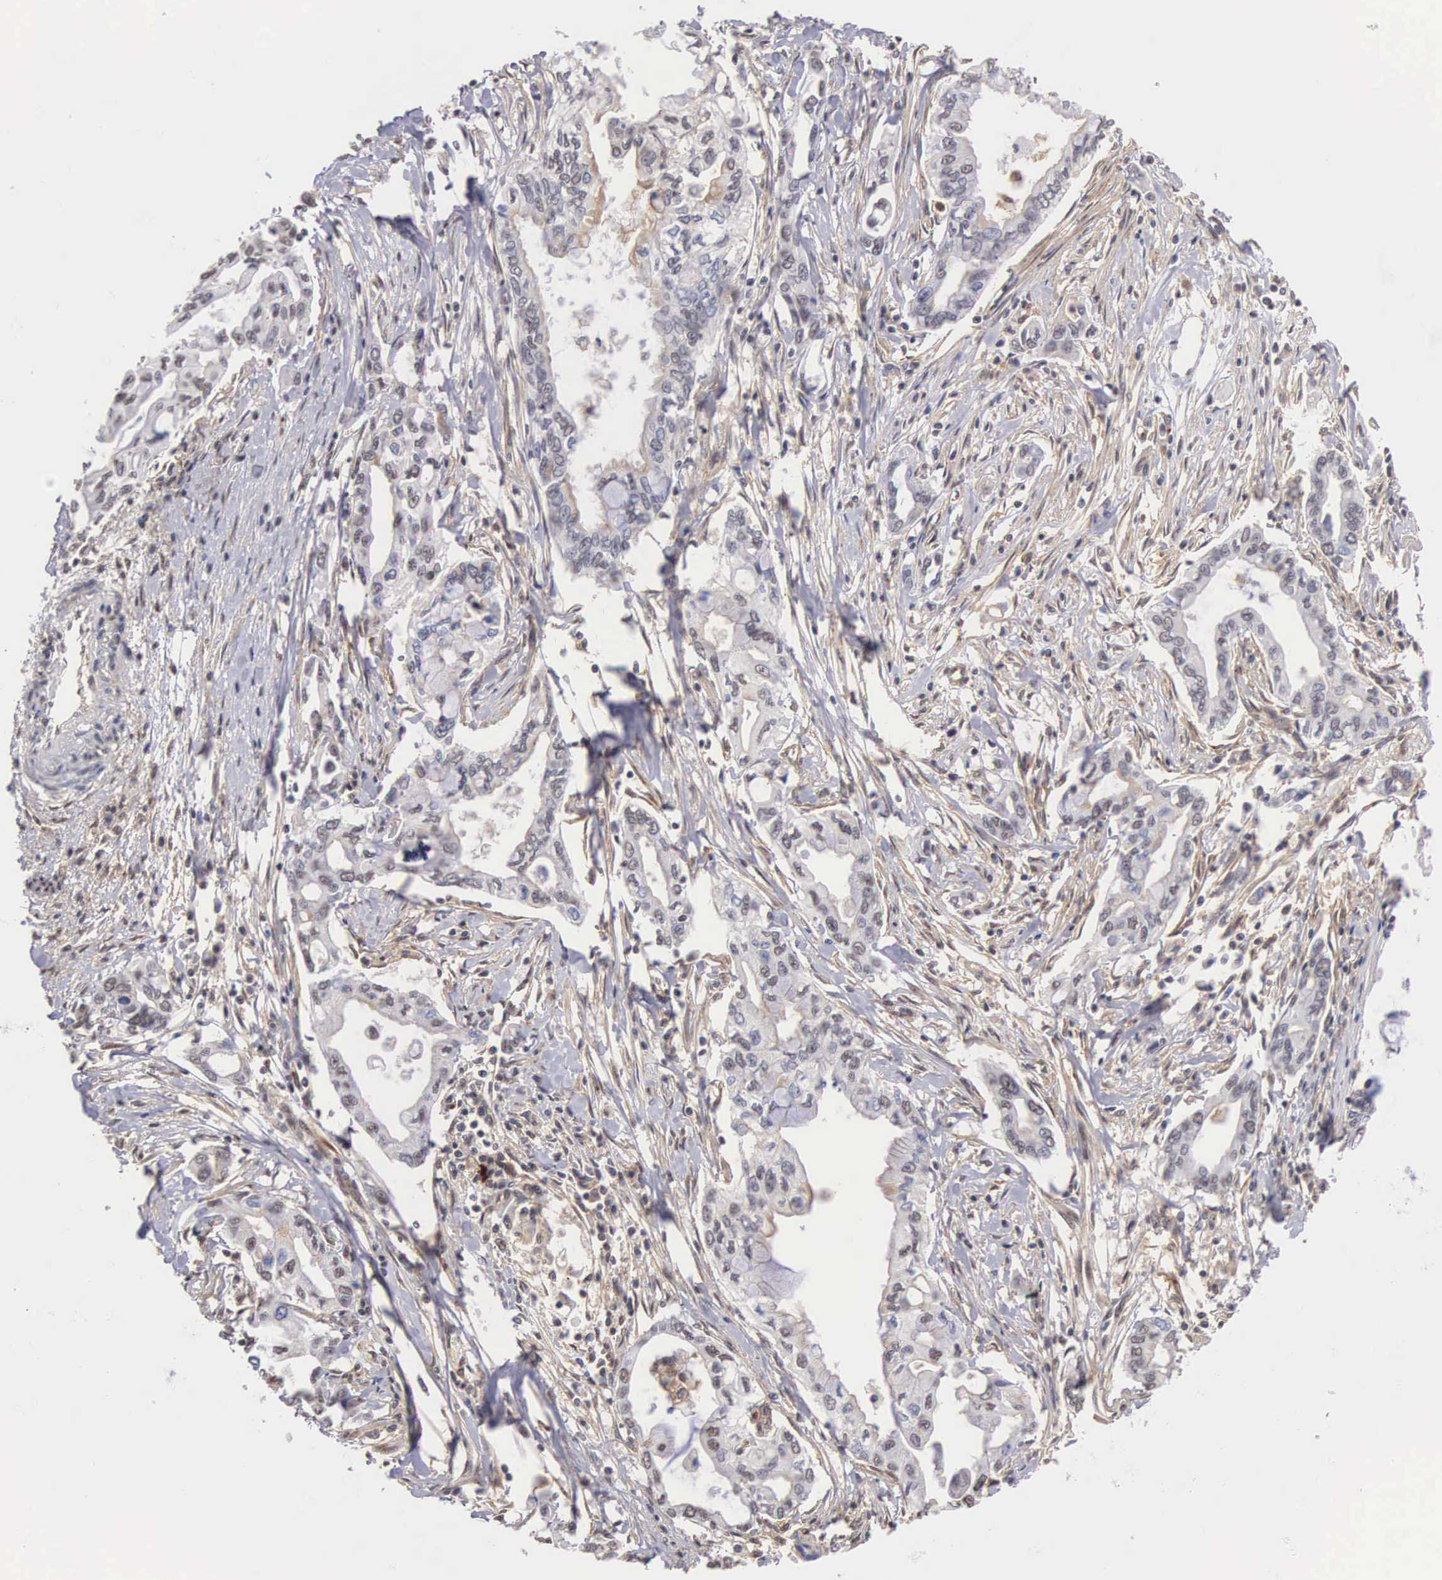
{"staining": {"intensity": "negative", "quantity": "none", "location": "none"}, "tissue": "pancreatic cancer", "cell_type": "Tumor cells", "image_type": "cancer", "snomed": [{"axis": "morphology", "description": "Adenocarcinoma, NOS"}, {"axis": "topography", "description": "Pancreas"}], "caption": "High power microscopy image of an IHC photomicrograph of adenocarcinoma (pancreatic), revealing no significant positivity in tumor cells.", "gene": "NR4A2", "patient": {"sex": "female", "age": 57}}